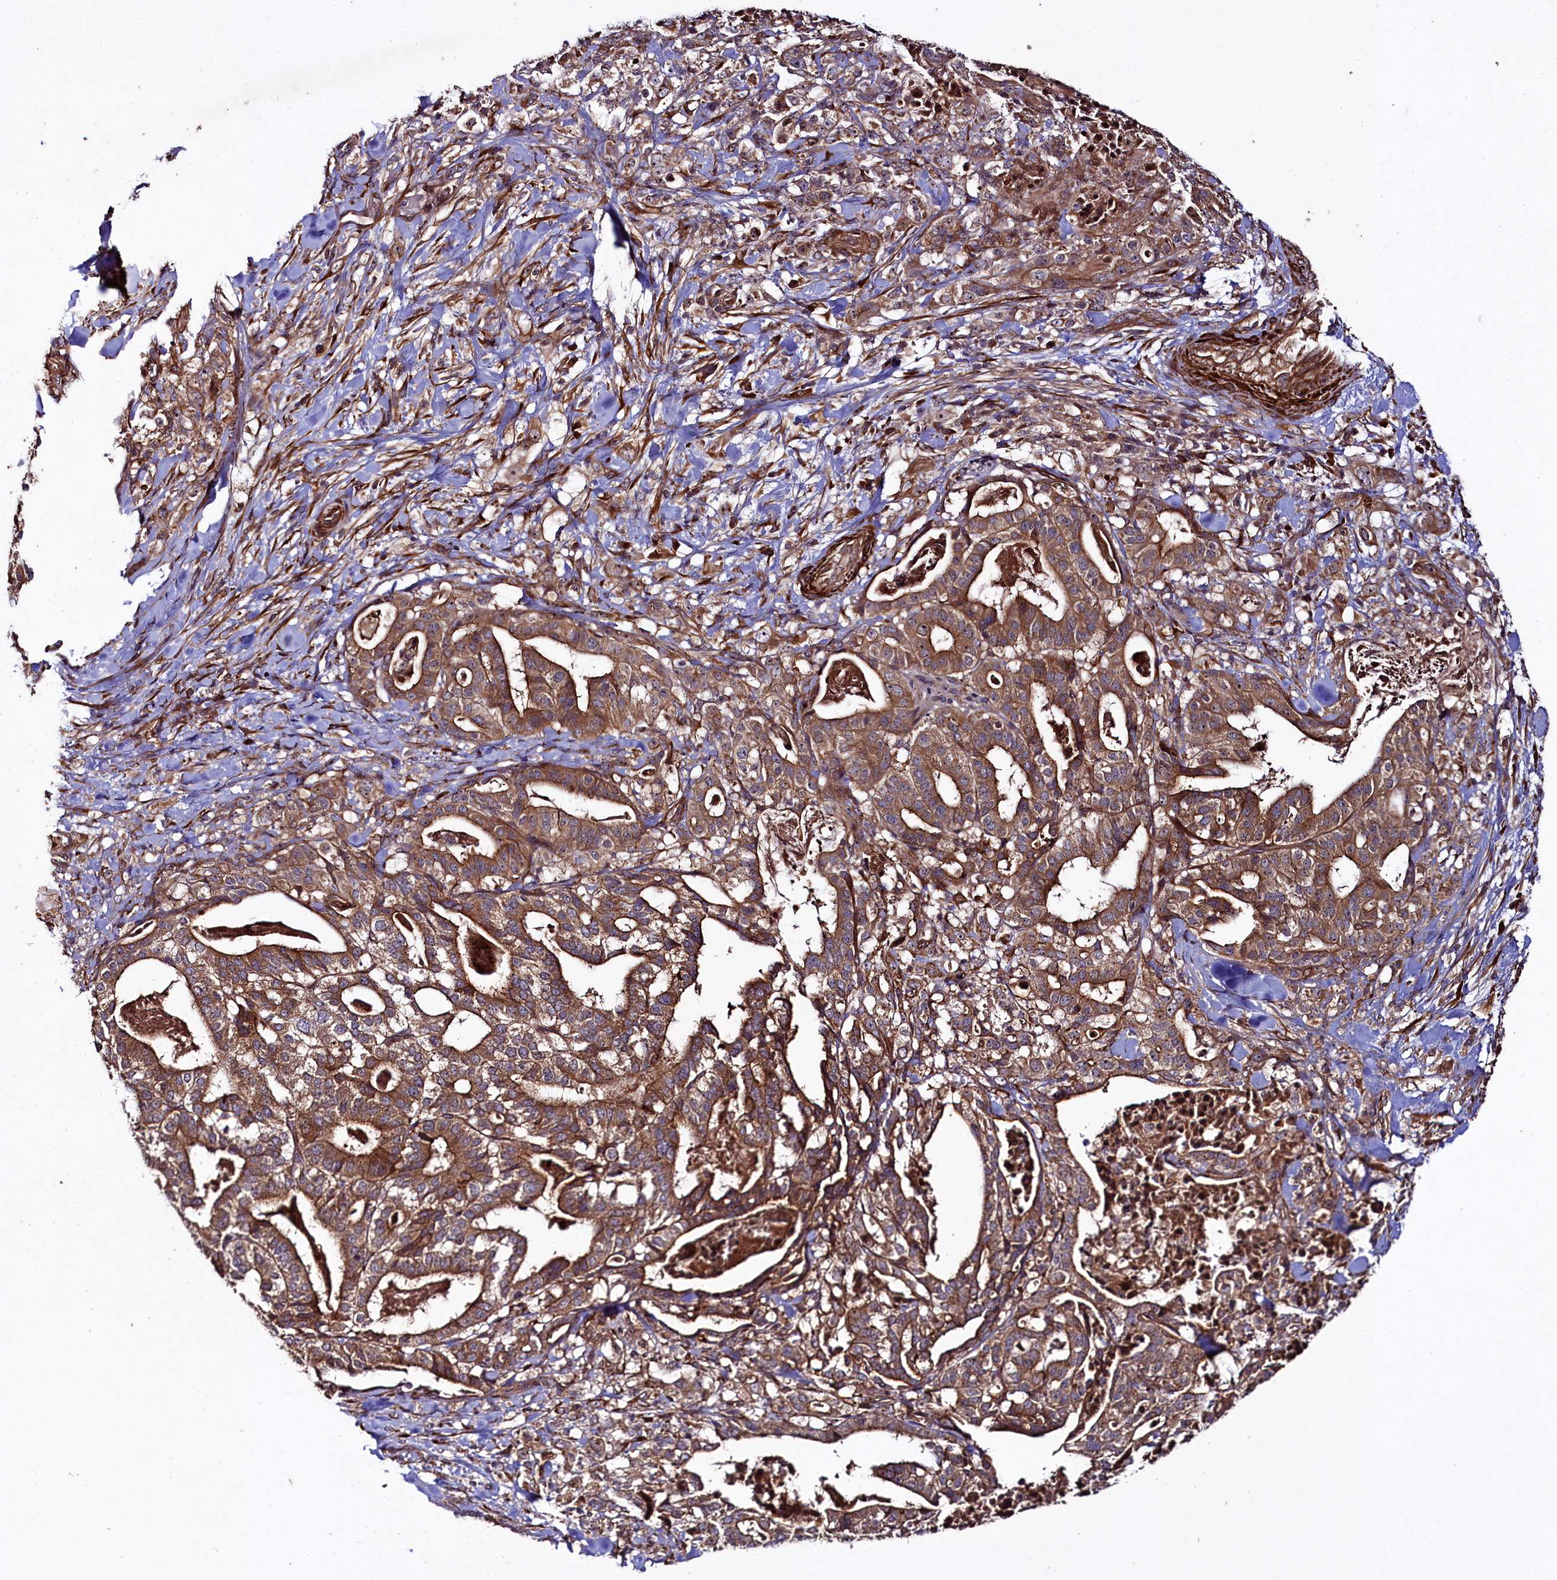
{"staining": {"intensity": "moderate", "quantity": ">75%", "location": "cytoplasmic/membranous"}, "tissue": "stomach cancer", "cell_type": "Tumor cells", "image_type": "cancer", "snomed": [{"axis": "morphology", "description": "Adenocarcinoma, NOS"}, {"axis": "topography", "description": "Stomach"}], "caption": "Adenocarcinoma (stomach) was stained to show a protein in brown. There is medium levels of moderate cytoplasmic/membranous expression in about >75% of tumor cells.", "gene": "CCDC102A", "patient": {"sex": "male", "age": 48}}